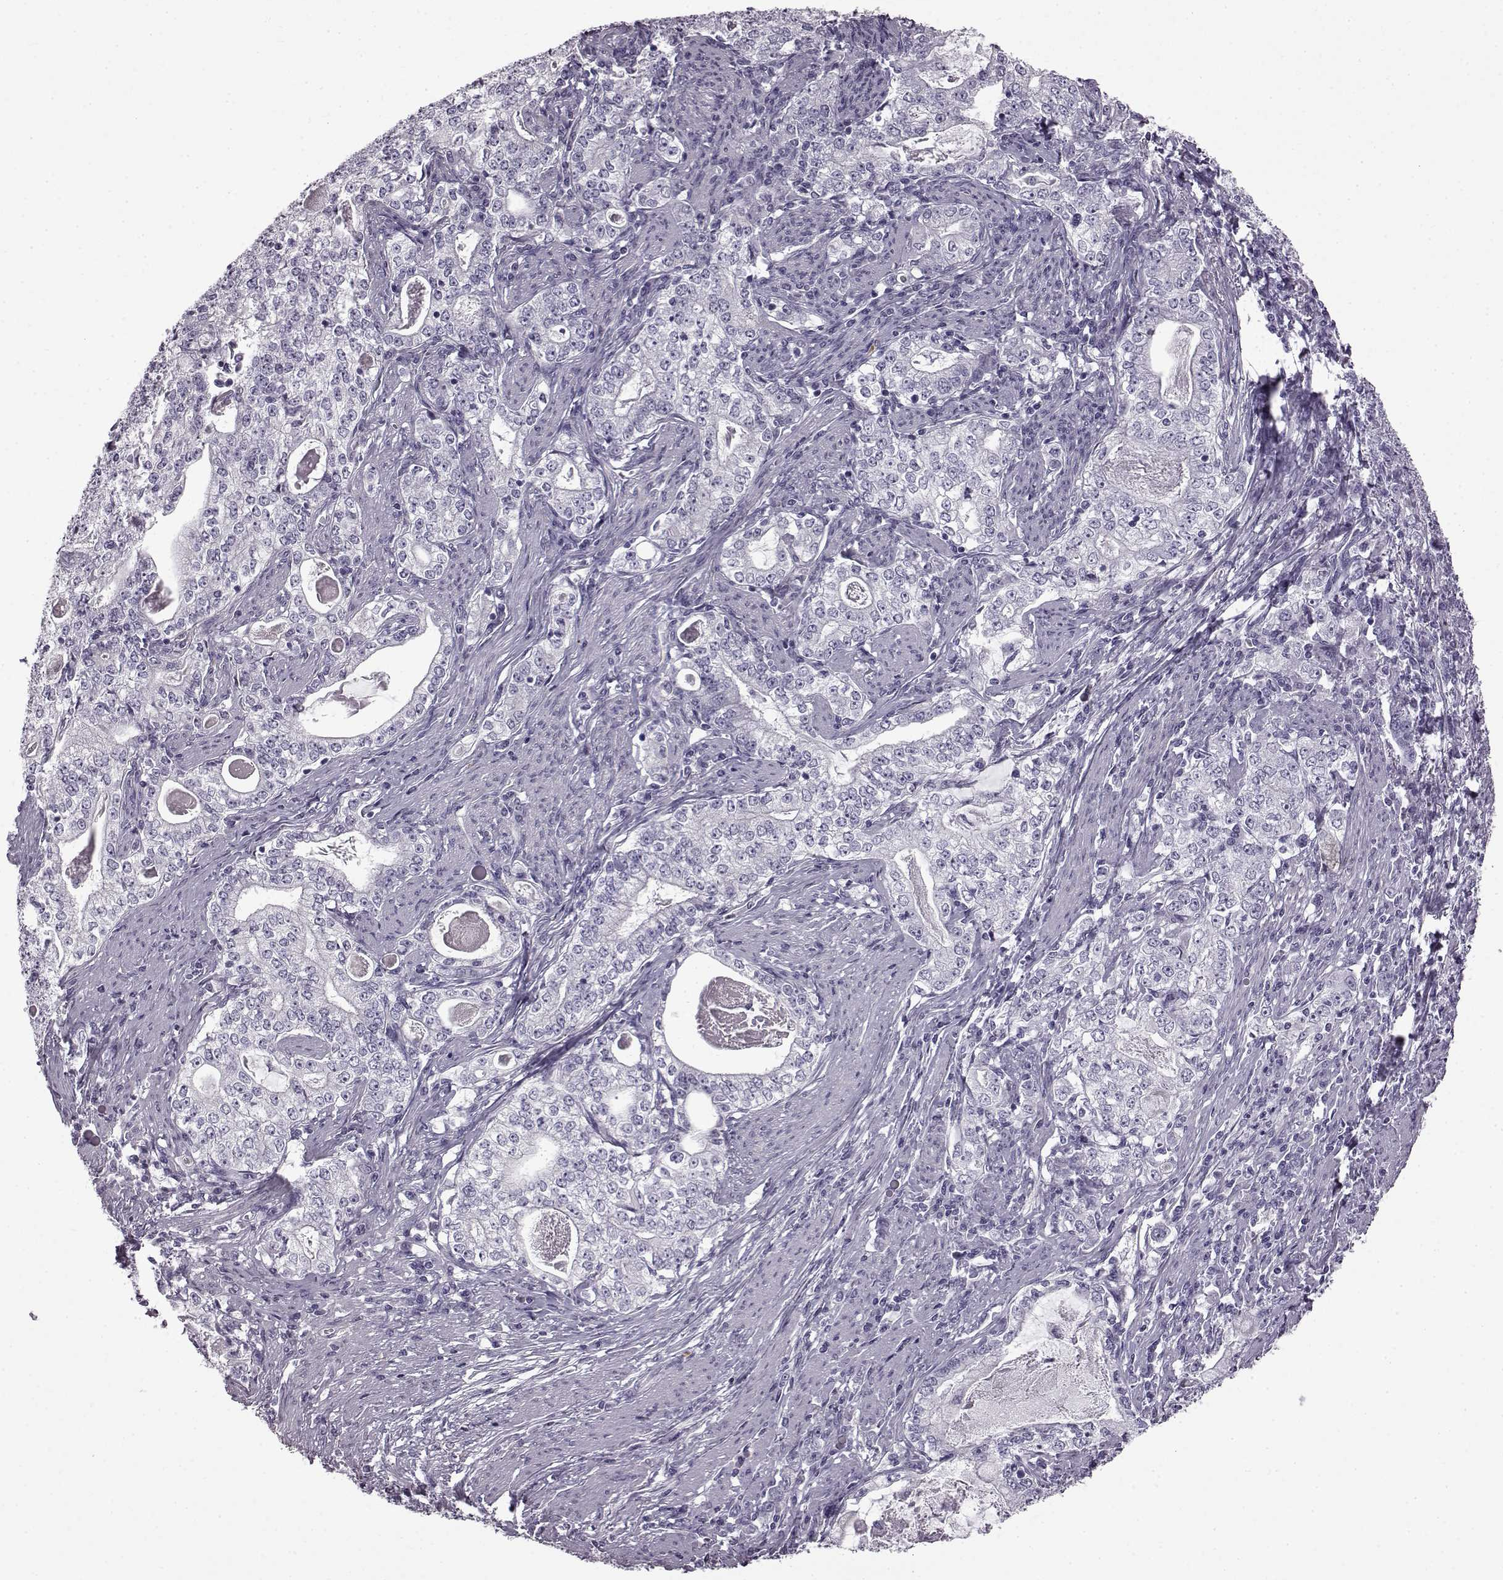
{"staining": {"intensity": "negative", "quantity": "none", "location": "none"}, "tissue": "stomach cancer", "cell_type": "Tumor cells", "image_type": "cancer", "snomed": [{"axis": "morphology", "description": "Adenocarcinoma, NOS"}, {"axis": "topography", "description": "Stomach, lower"}], "caption": "Photomicrograph shows no significant protein expression in tumor cells of stomach cancer.", "gene": "SLC28A2", "patient": {"sex": "female", "age": 72}}